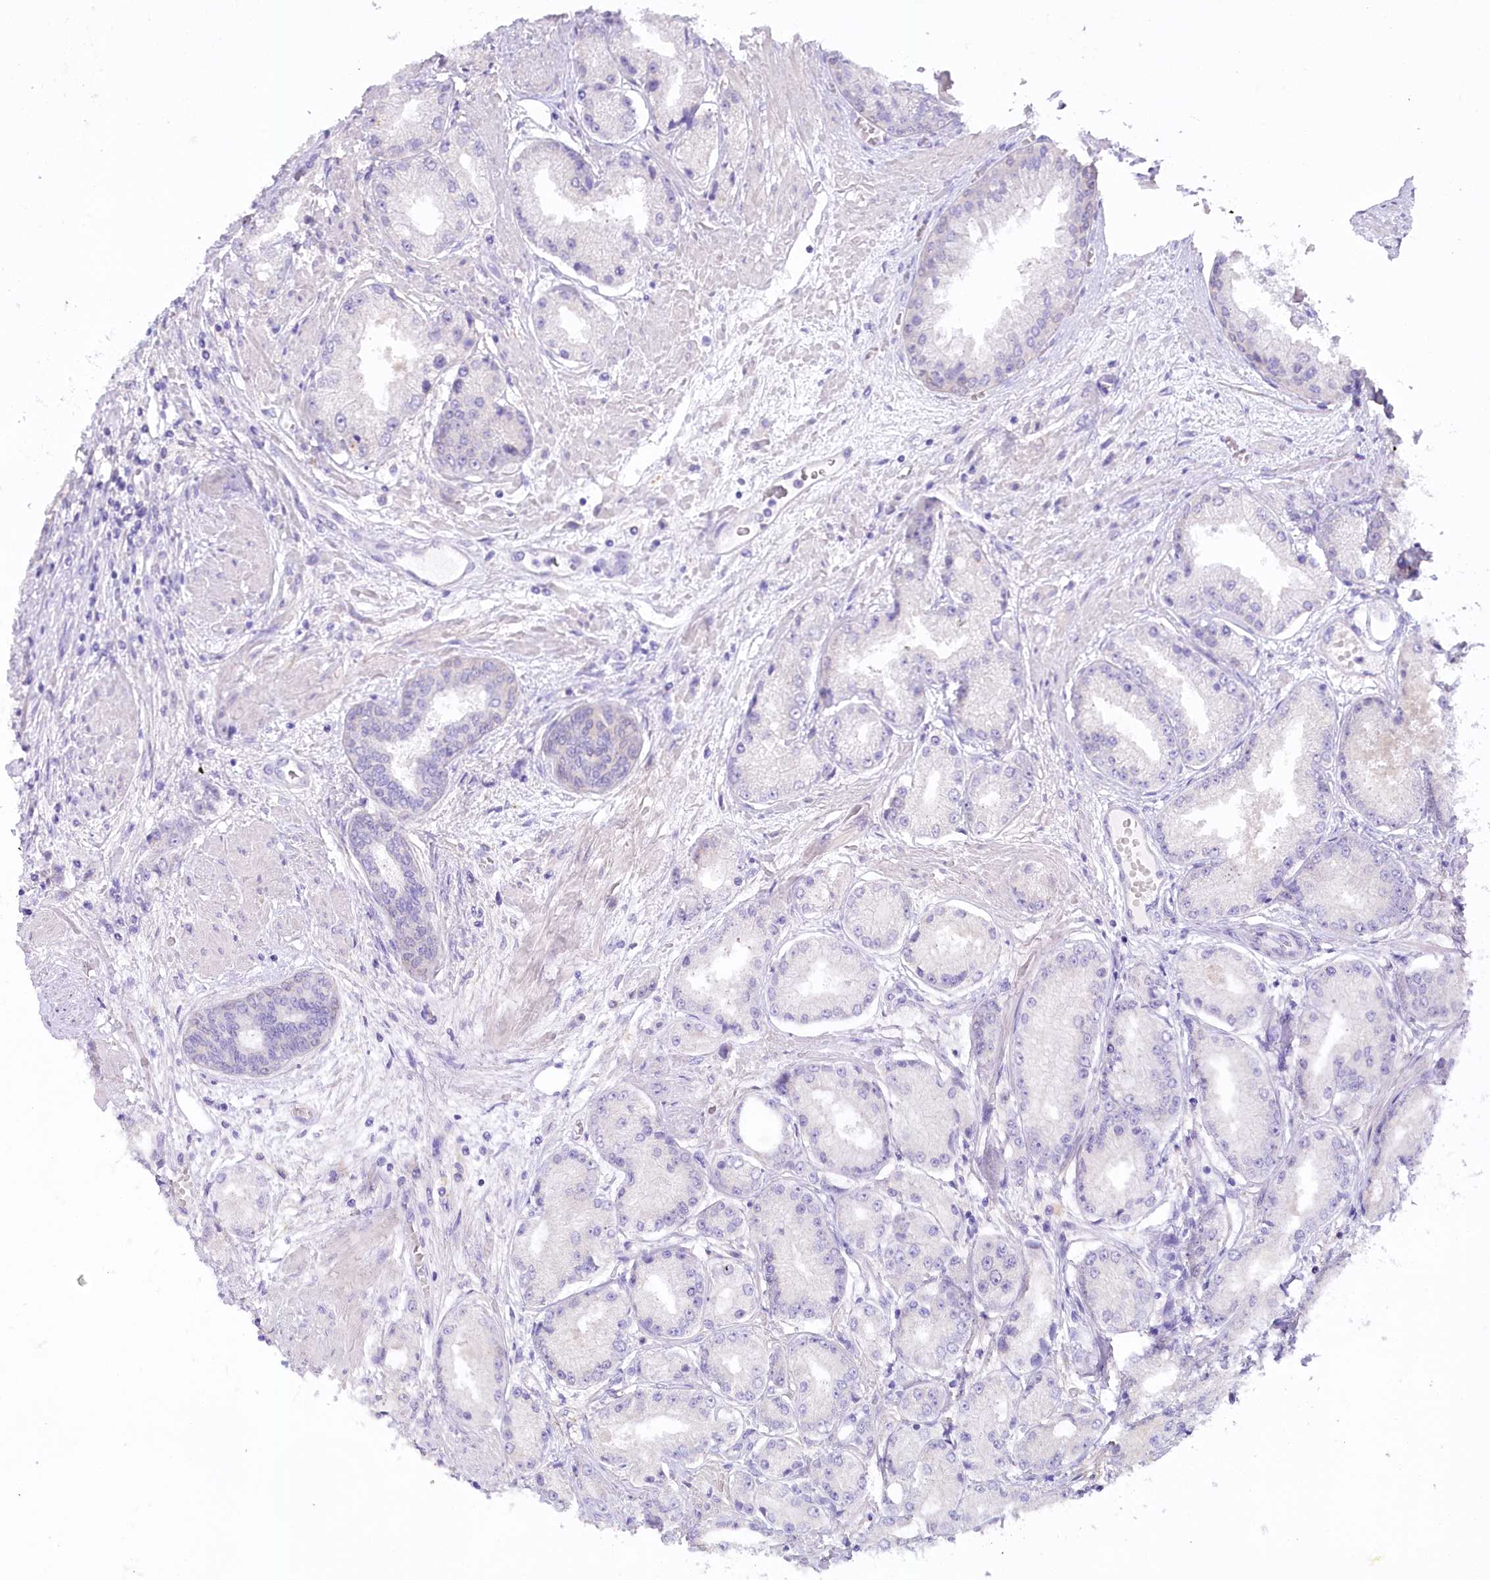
{"staining": {"intensity": "negative", "quantity": "none", "location": "none"}, "tissue": "prostate cancer", "cell_type": "Tumor cells", "image_type": "cancer", "snomed": [{"axis": "morphology", "description": "Adenocarcinoma, High grade"}, {"axis": "topography", "description": "Prostate"}], "caption": "Immunohistochemistry (IHC) of human high-grade adenocarcinoma (prostate) exhibits no expression in tumor cells.", "gene": "MYOZ1", "patient": {"sex": "male", "age": 59}}